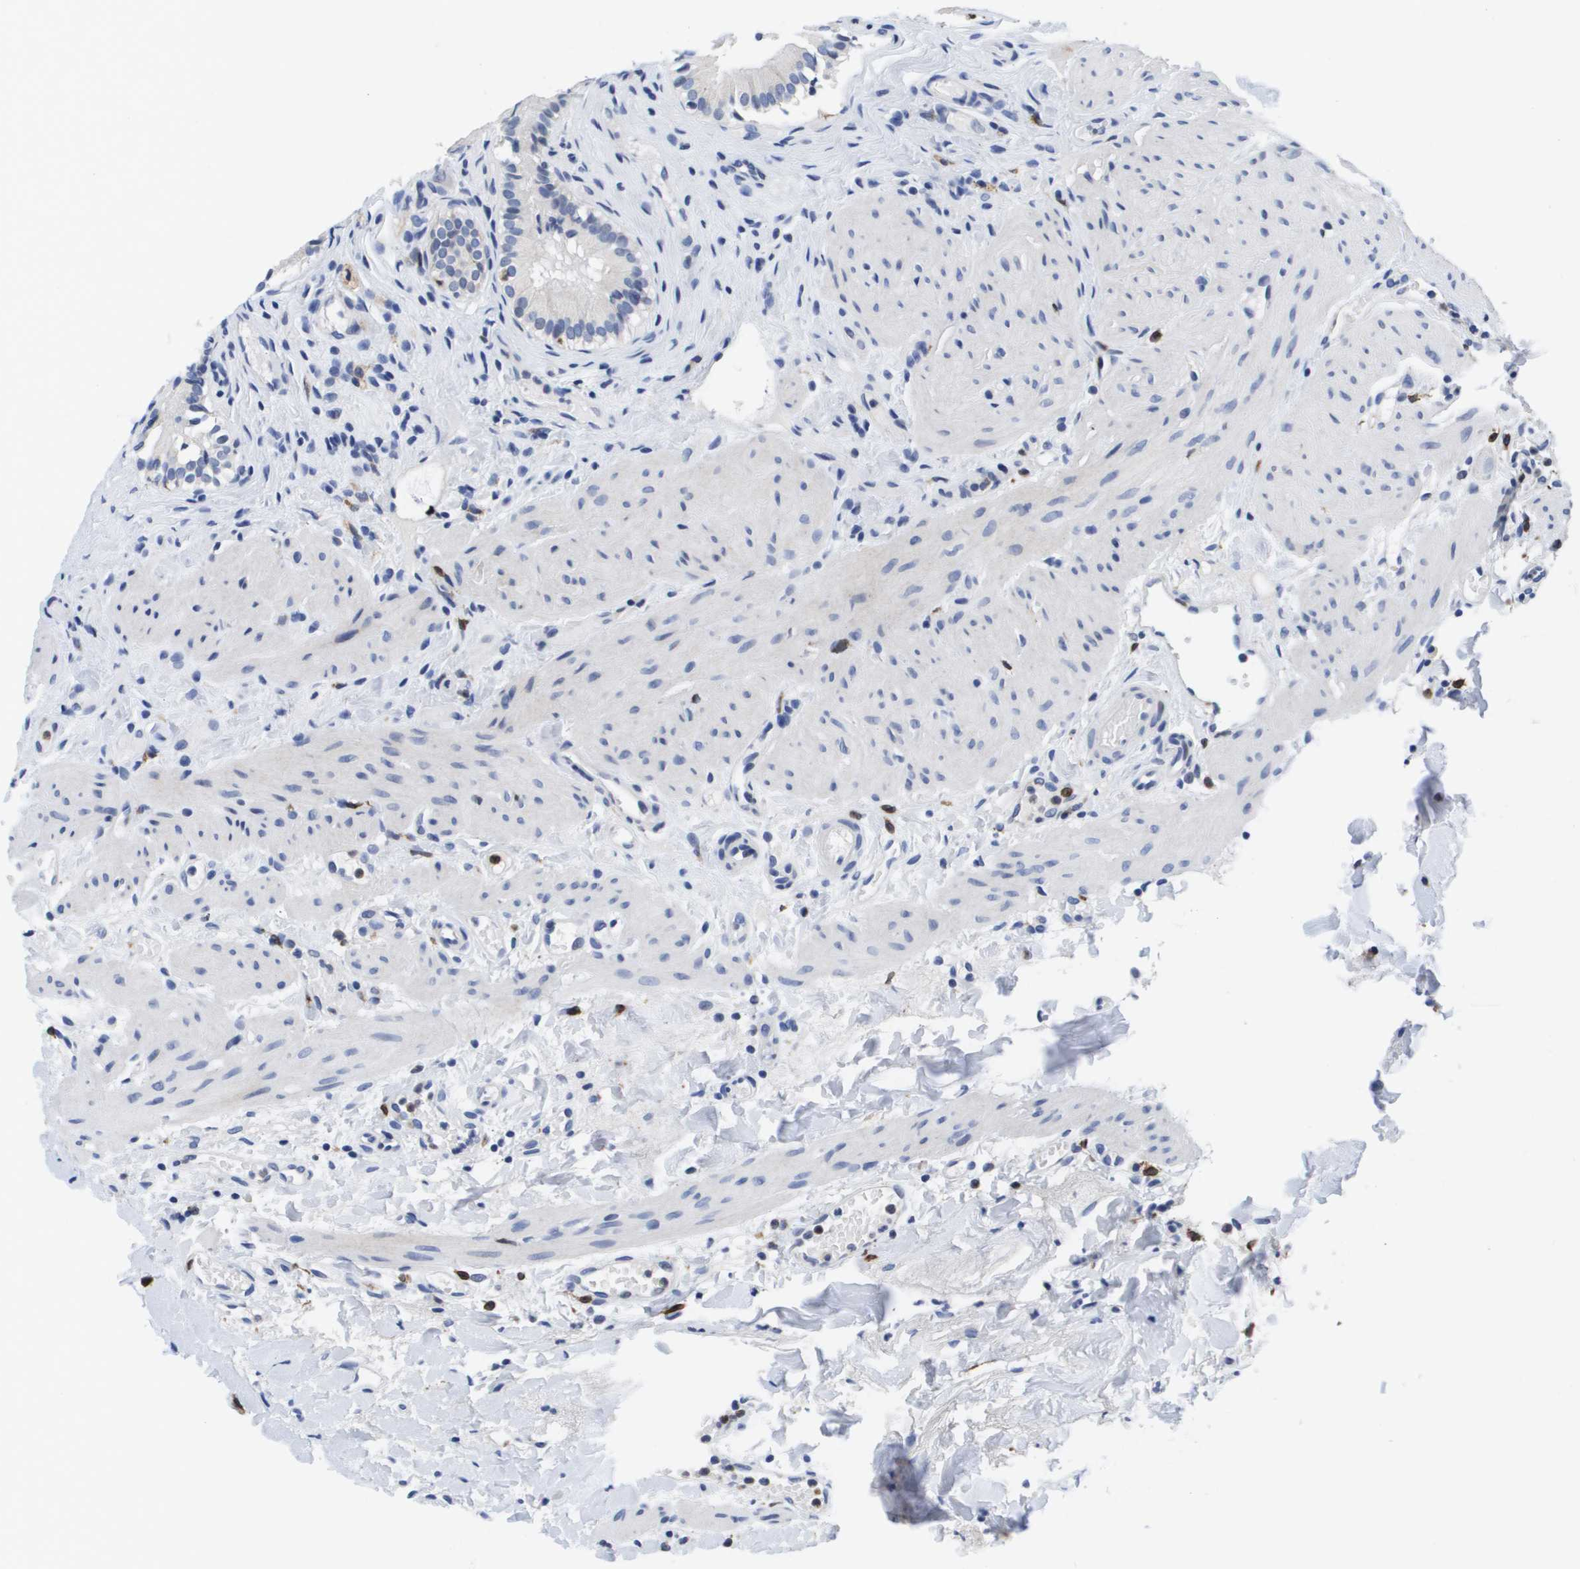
{"staining": {"intensity": "negative", "quantity": "none", "location": "none"}, "tissue": "gallbladder", "cell_type": "Glandular cells", "image_type": "normal", "snomed": [{"axis": "morphology", "description": "Normal tissue, NOS"}, {"axis": "topography", "description": "Gallbladder"}], "caption": "DAB immunohistochemical staining of benign human gallbladder displays no significant positivity in glandular cells. (DAB (3,3'-diaminobenzidine) immunohistochemistry (IHC) with hematoxylin counter stain).", "gene": "HMOX1", "patient": {"sex": "female", "age": 26}}